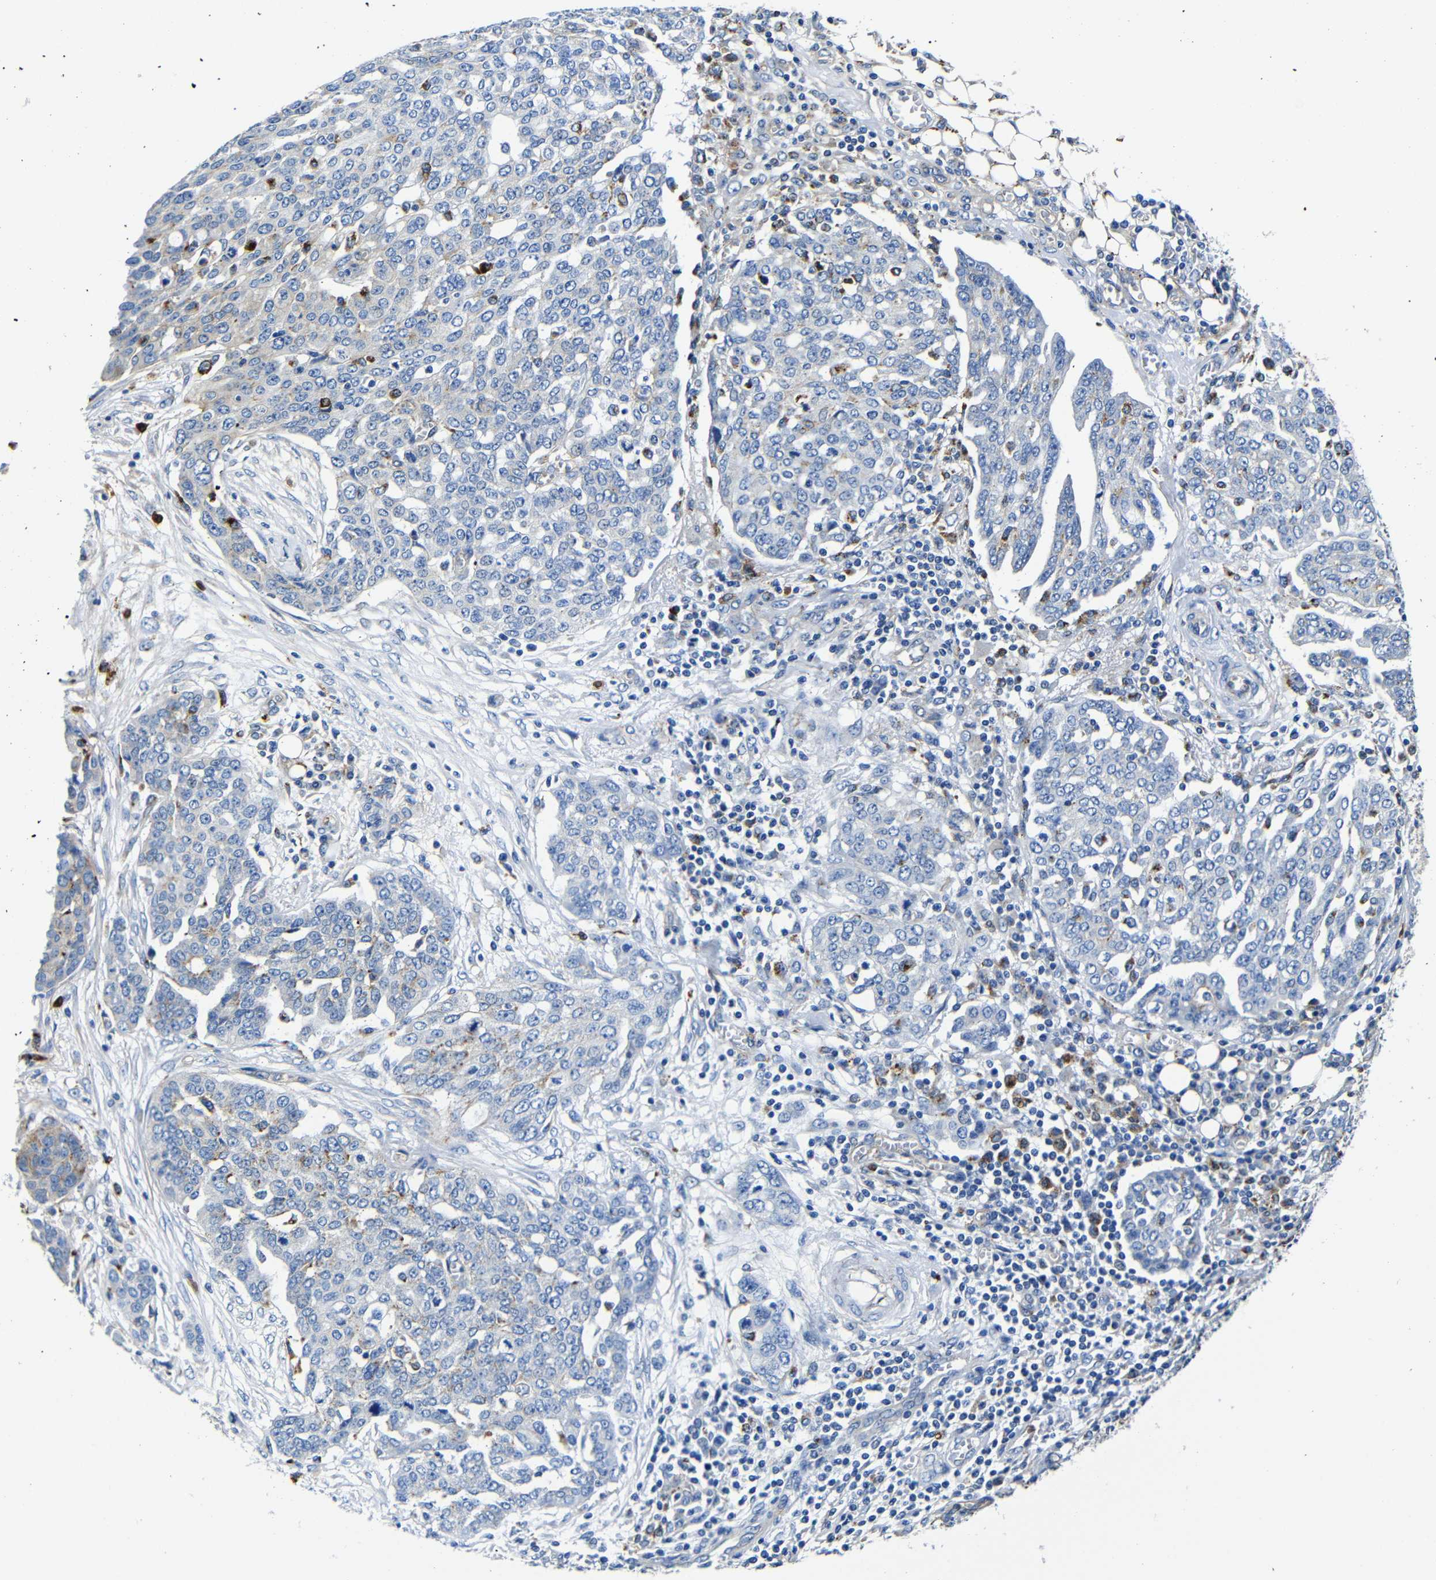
{"staining": {"intensity": "negative", "quantity": "none", "location": "none"}, "tissue": "ovarian cancer", "cell_type": "Tumor cells", "image_type": "cancer", "snomed": [{"axis": "morphology", "description": "Cystadenocarcinoma, serous, NOS"}, {"axis": "topography", "description": "Soft tissue"}, {"axis": "topography", "description": "Ovary"}], "caption": "Immunohistochemical staining of ovarian cancer (serous cystadenocarcinoma) demonstrates no significant positivity in tumor cells. Brightfield microscopy of IHC stained with DAB (brown) and hematoxylin (blue), captured at high magnification.", "gene": "GIMAP2", "patient": {"sex": "female", "age": 57}}